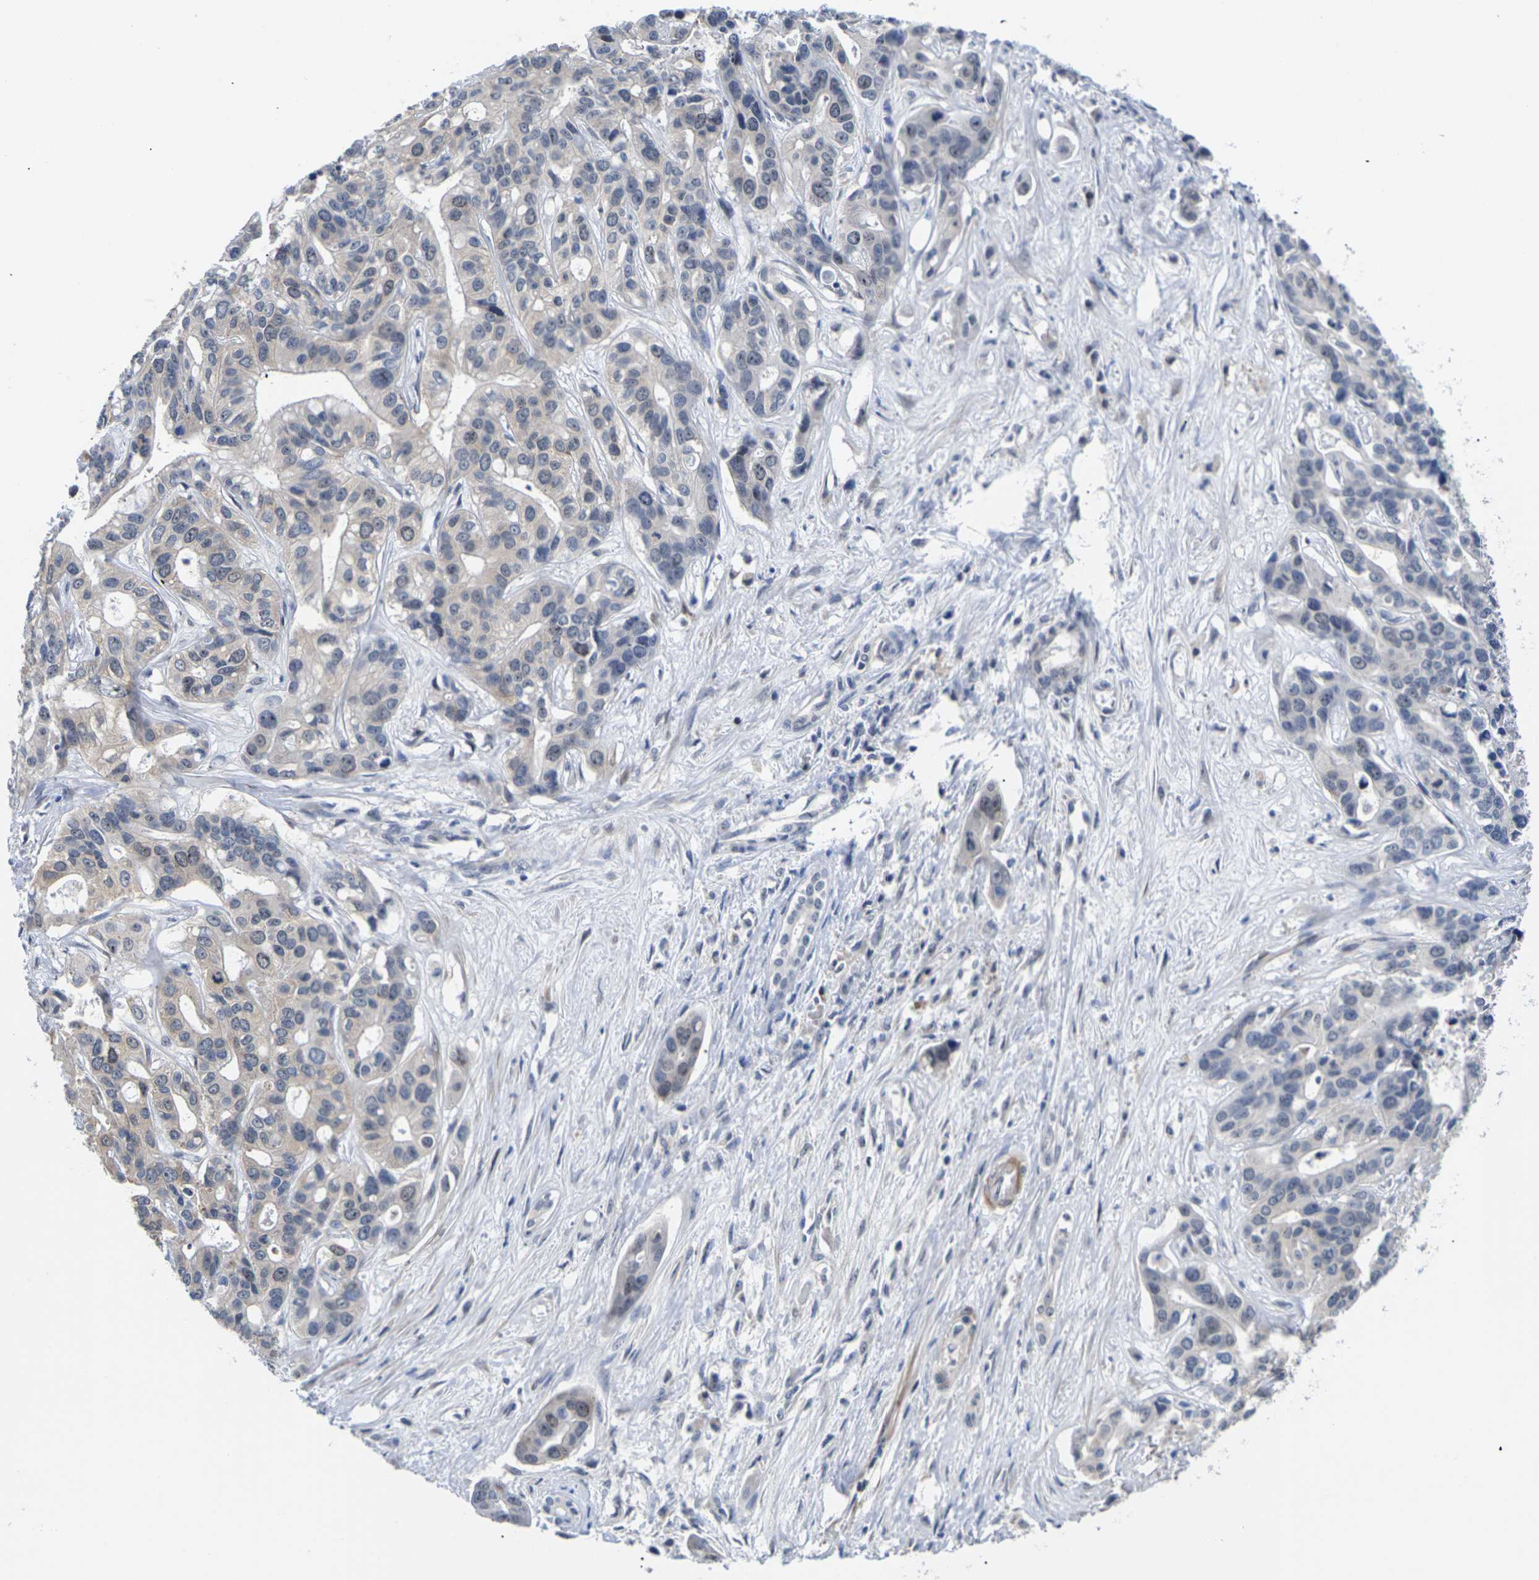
{"staining": {"intensity": "weak", "quantity": "25%-75%", "location": "cytoplasmic/membranous,nuclear"}, "tissue": "liver cancer", "cell_type": "Tumor cells", "image_type": "cancer", "snomed": [{"axis": "morphology", "description": "Cholangiocarcinoma"}, {"axis": "topography", "description": "Liver"}], "caption": "Liver cholangiocarcinoma stained for a protein (brown) demonstrates weak cytoplasmic/membranous and nuclear positive staining in approximately 25%-75% of tumor cells.", "gene": "ST6GAL2", "patient": {"sex": "female", "age": 65}}